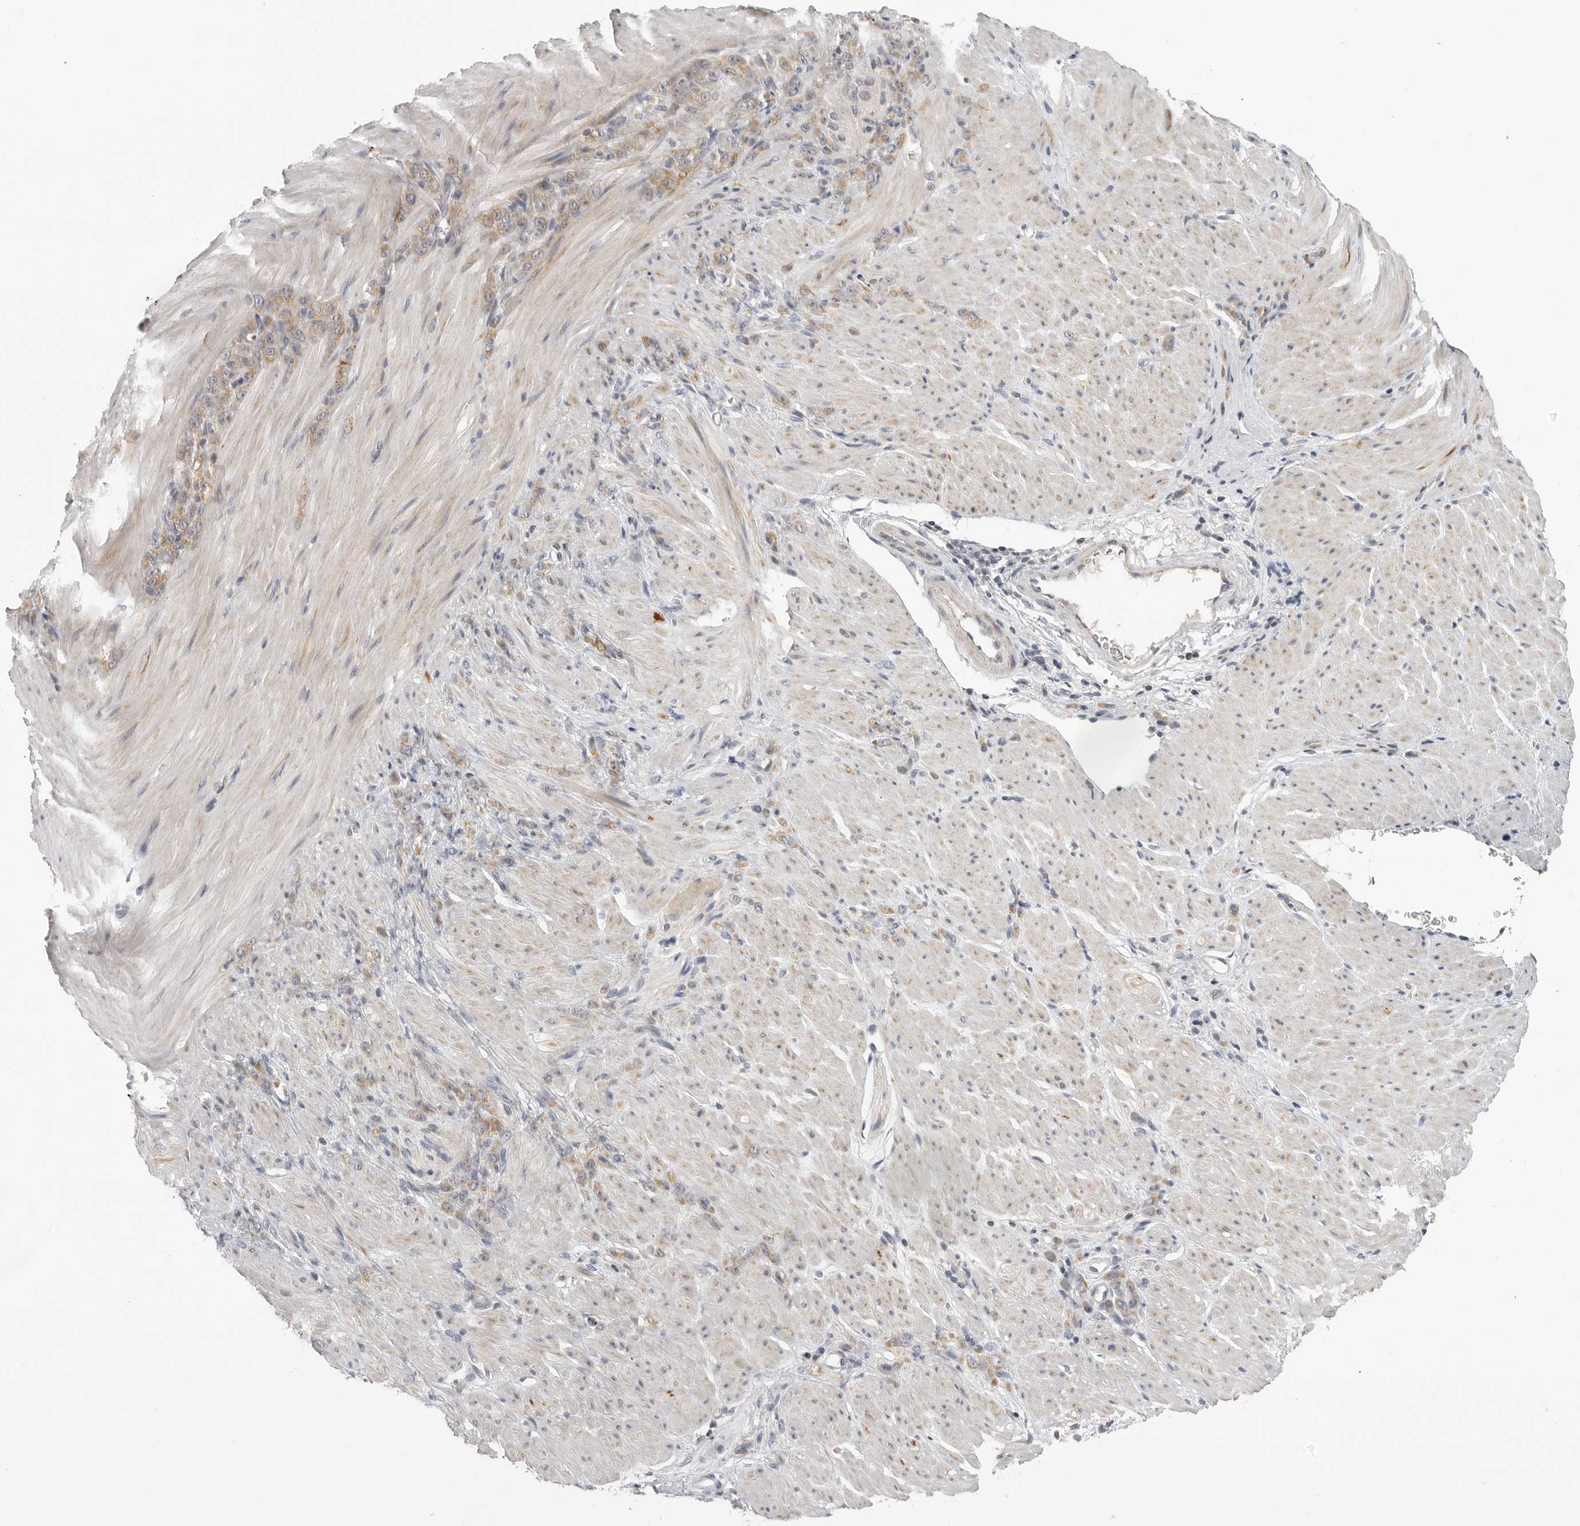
{"staining": {"intensity": "weak", "quantity": ">75%", "location": "cytoplasmic/membranous"}, "tissue": "stomach cancer", "cell_type": "Tumor cells", "image_type": "cancer", "snomed": [{"axis": "morphology", "description": "Normal tissue, NOS"}, {"axis": "morphology", "description": "Adenocarcinoma, NOS"}, {"axis": "topography", "description": "Stomach"}], "caption": "Immunohistochemical staining of stomach cancer shows low levels of weak cytoplasmic/membranous protein positivity in about >75% of tumor cells.", "gene": "RXFP3", "patient": {"sex": "male", "age": 82}}